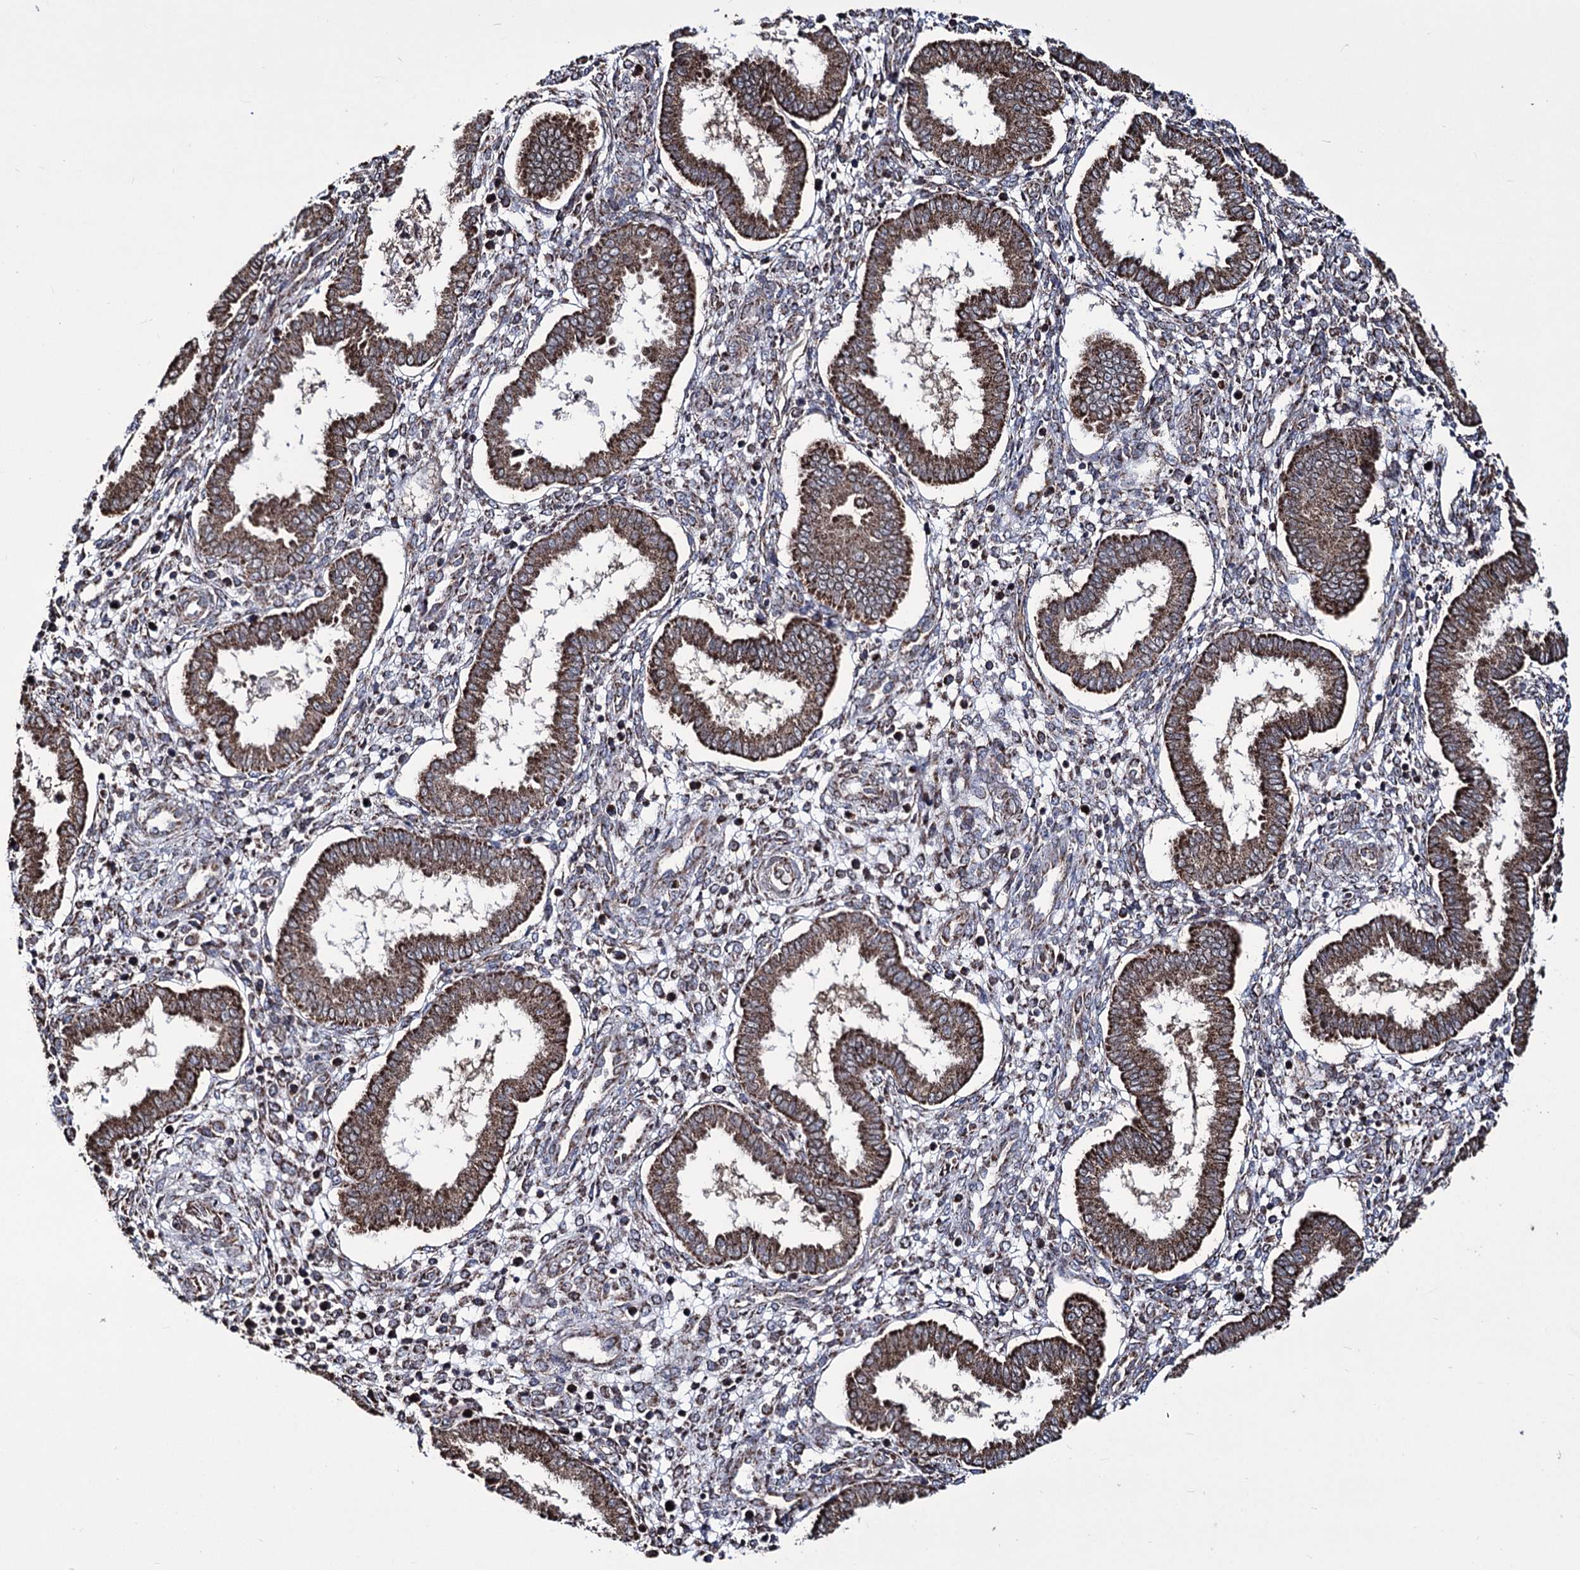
{"staining": {"intensity": "weak", "quantity": "25%-75%", "location": "cytoplasmic/membranous"}, "tissue": "endometrium", "cell_type": "Cells in endometrial stroma", "image_type": "normal", "snomed": [{"axis": "morphology", "description": "Normal tissue, NOS"}, {"axis": "topography", "description": "Endometrium"}], "caption": "This is a micrograph of immunohistochemistry staining of unremarkable endometrium, which shows weak positivity in the cytoplasmic/membranous of cells in endometrial stroma.", "gene": "CREB3L4", "patient": {"sex": "female", "age": 24}}